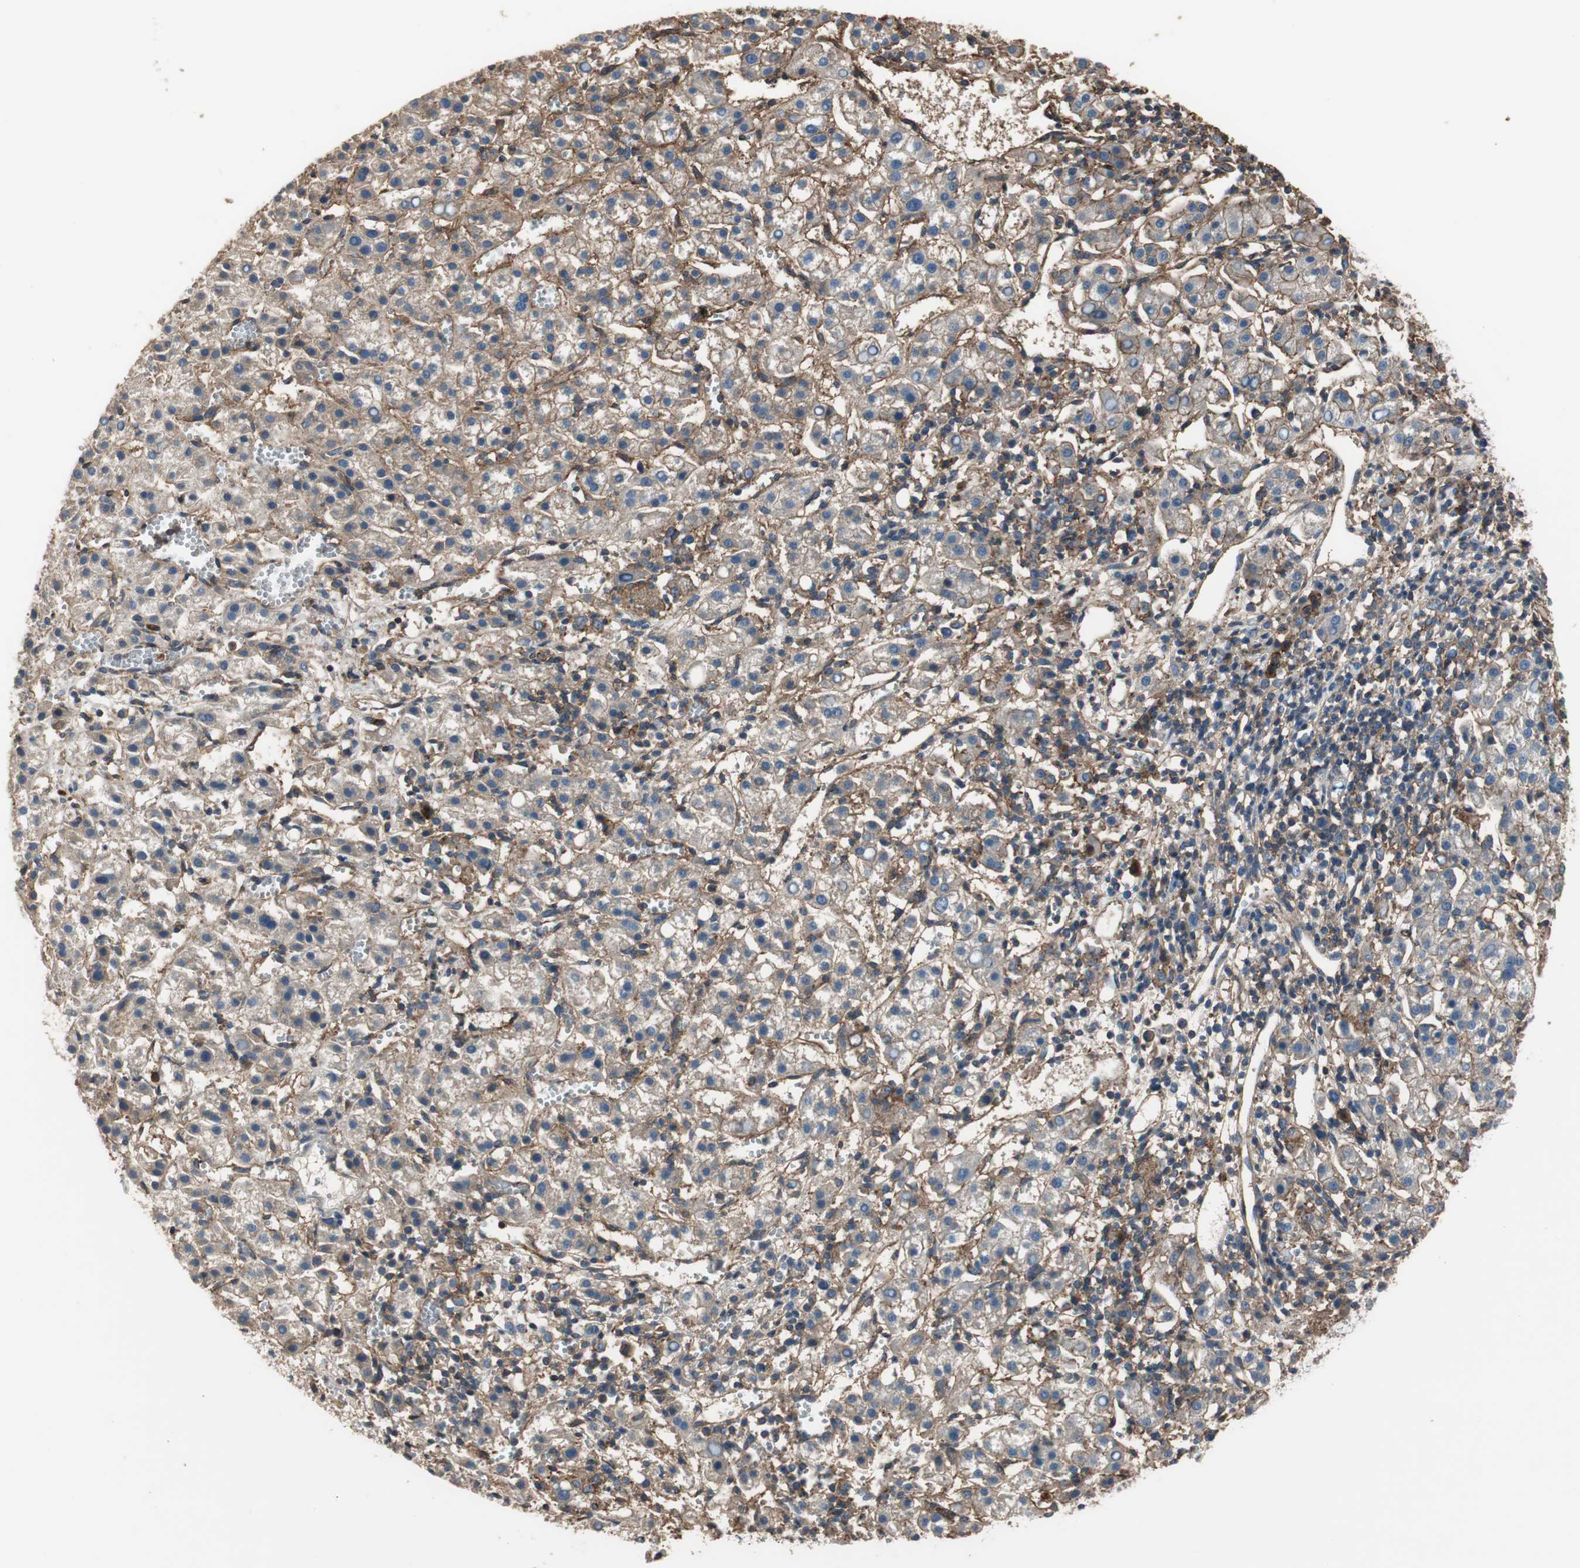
{"staining": {"intensity": "moderate", "quantity": "<25%", "location": "cytoplasmic/membranous"}, "tissue": "liver cancer", "cell_type": "Tumor cells", "image_type": "cancer", "snomed": [{"axis": "morphology", "description": "Carcinoma, Hepatocellular, NOS"}, {"axis": "topography", "description": "Liver"}], "caption": "Immunohistochemistry (DAB (3,3'-diaminobenzidine)) staining of liver hepatocellular carcinoma shows moderate cytoplasmic/membranous protein positivity in about <25% of tumor cells. (brown staining indicates protein expression, while blue staining denotes nuclei).", "gene": "IL1RL1", "patient": {"sex": "female", "age": 58}}